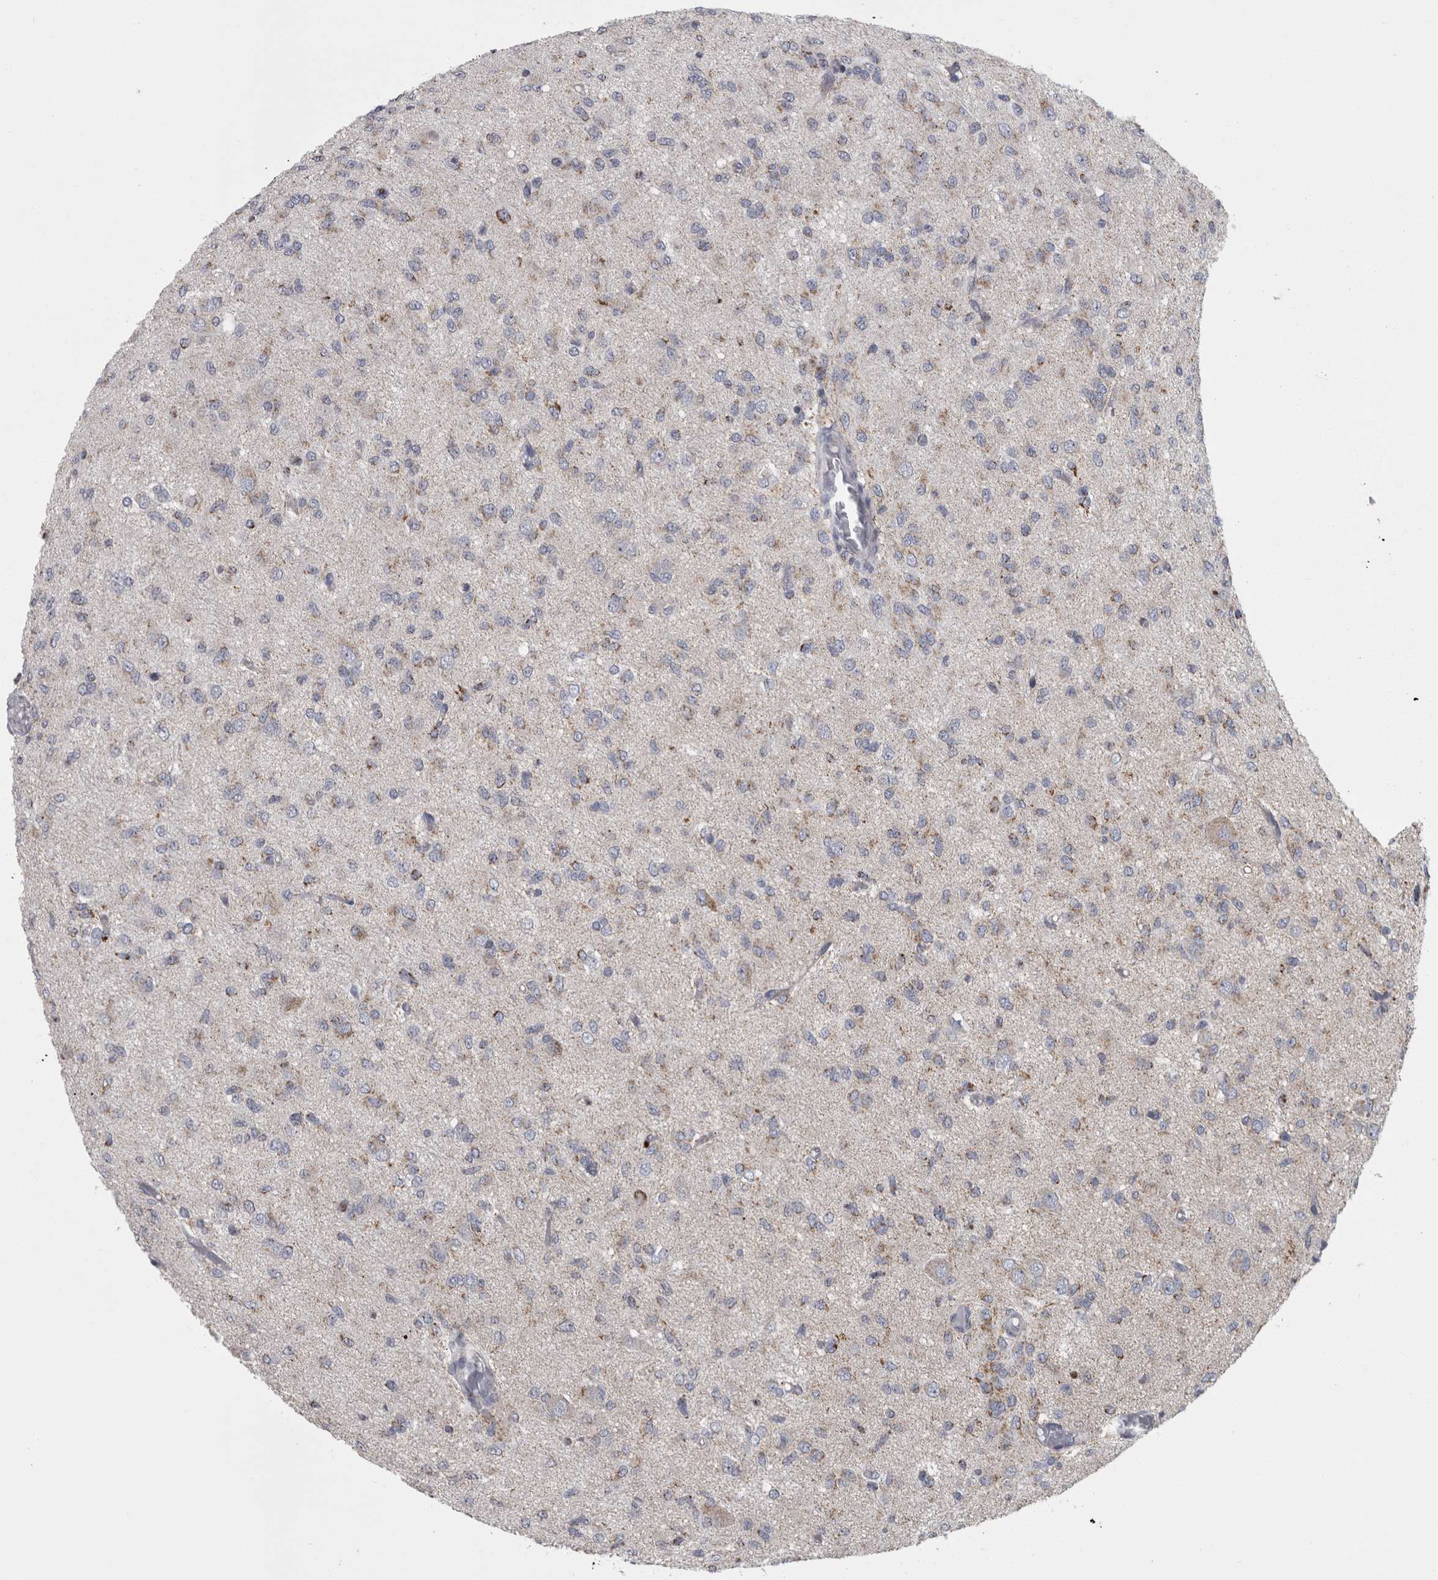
{"staining": {"intensity": "weak", "quantity": "25%-75%", "location": "cytoplasmic/membranous"}, "tissue": "glioma", "cell_type": "Tumor cells", "image_type": "cancer", "snomed": [{"axis": "morphology", "description": "Glioma, malignant, High grade"}, {"axis": "topography", "description": "Brain"}], "caption": "About 25%-75% of tumor cells in human malignant glioma (high-grade) show weak cytoplasmic/membranous protein positivity as visualized by brown immunohistochemical staining.", "gene": "DBT", "patient": {"sex": "female", "age": 59}}